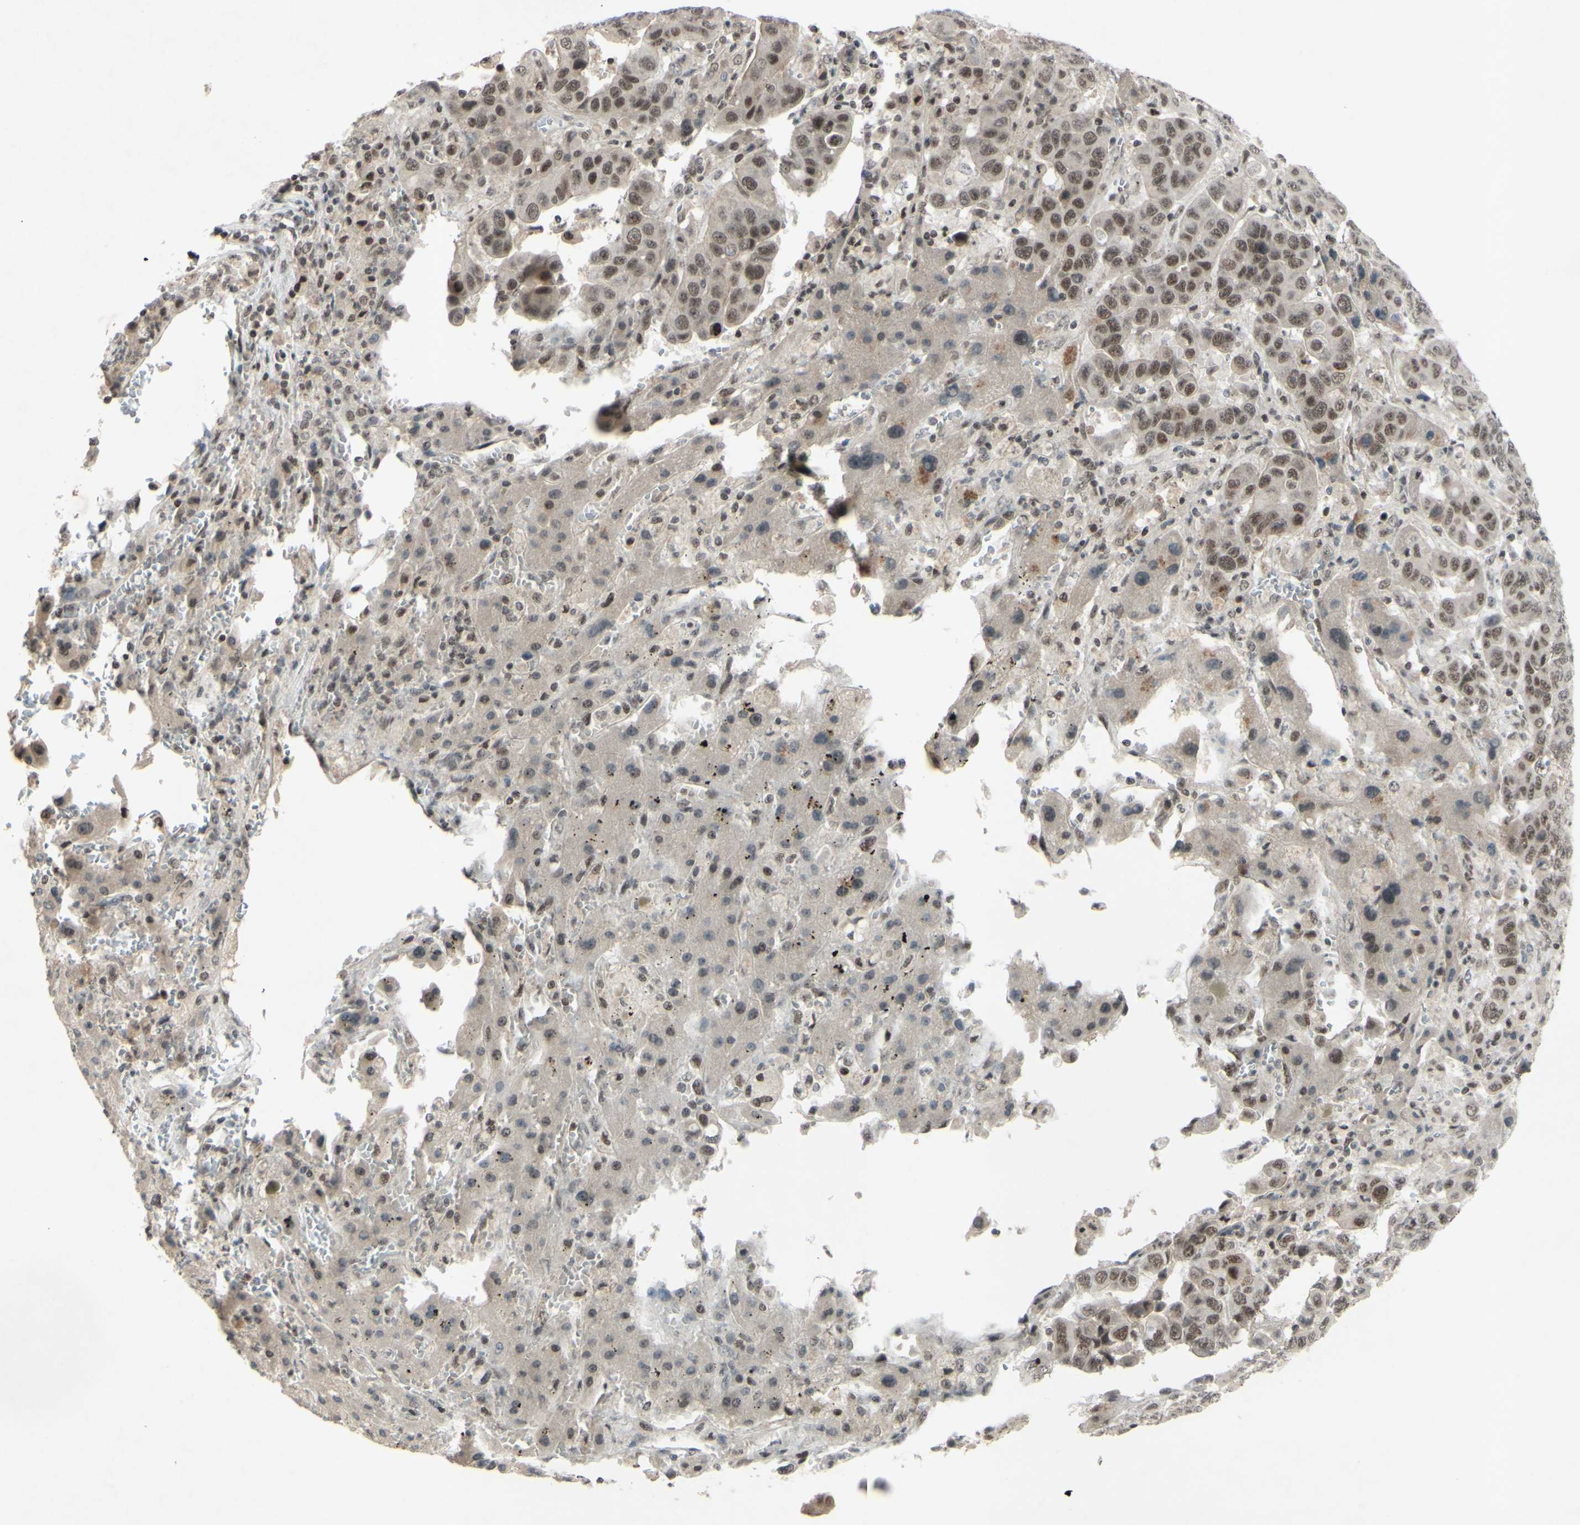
{"staining": {"intensity": "moderate", "quantity": ">75%", "location": "nuclear"}, "tissue": "liver cancer", "cell_type": "Tumor cells", "image_type": "cancer", "snomed": [{"axis": "morphology", "description": "Cholangiocarcinoma"}, {"axis": "topography", "description": "Liver"}], "caption": "Immunohistochemical staining of human liver cholangiocarcinoma reveals medium levels of moderate nuclear expression in approximately >75% of tumor cells.", "gene": "SNW1", "patient": {"sex": "female", "age": 52}}